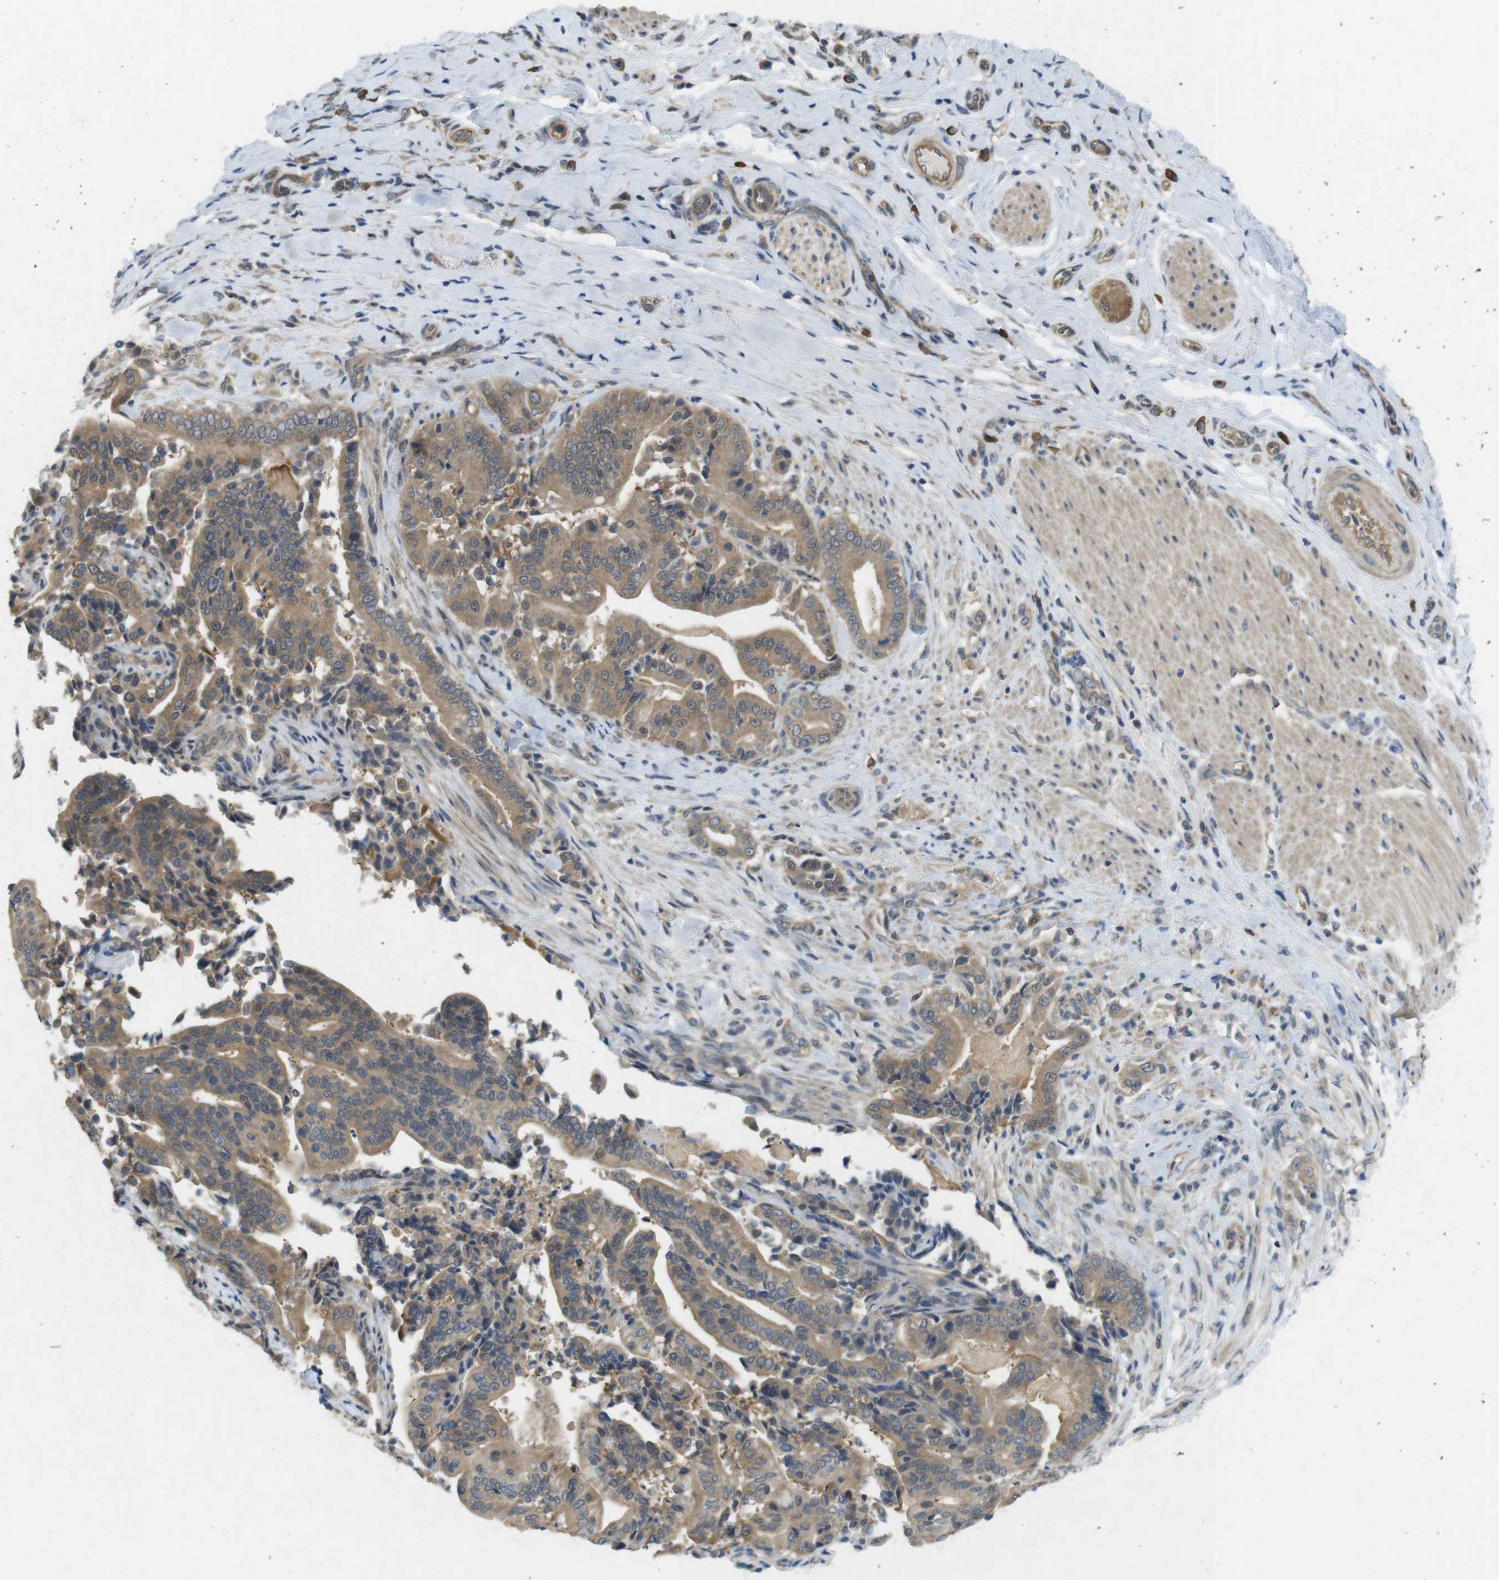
{"staining": {"intensity": "moderate", "quantity": ">75%", "location": "cytoplasmic/membranous"}, "tissue": "pancreatic cancer", "cell_type": "Tumor cells", "image_type": "cancer", "snomed": [{"axis": "morphology", "description": "Normal tissue, NOS"}, {"axis": "morphology", "description": "Adenocarcinoma, NOS"}, {"axis": "topography", "description": "Pancreas"}], "caption": "This is an image of immunohistochemistry (IHC) staining of pancreatic cancer, which shows moderate expression in the cytoplasmic/membranous of tumor cells.", "gene": "SUGT1", "patient": {"sex": "male", "age": 63}}